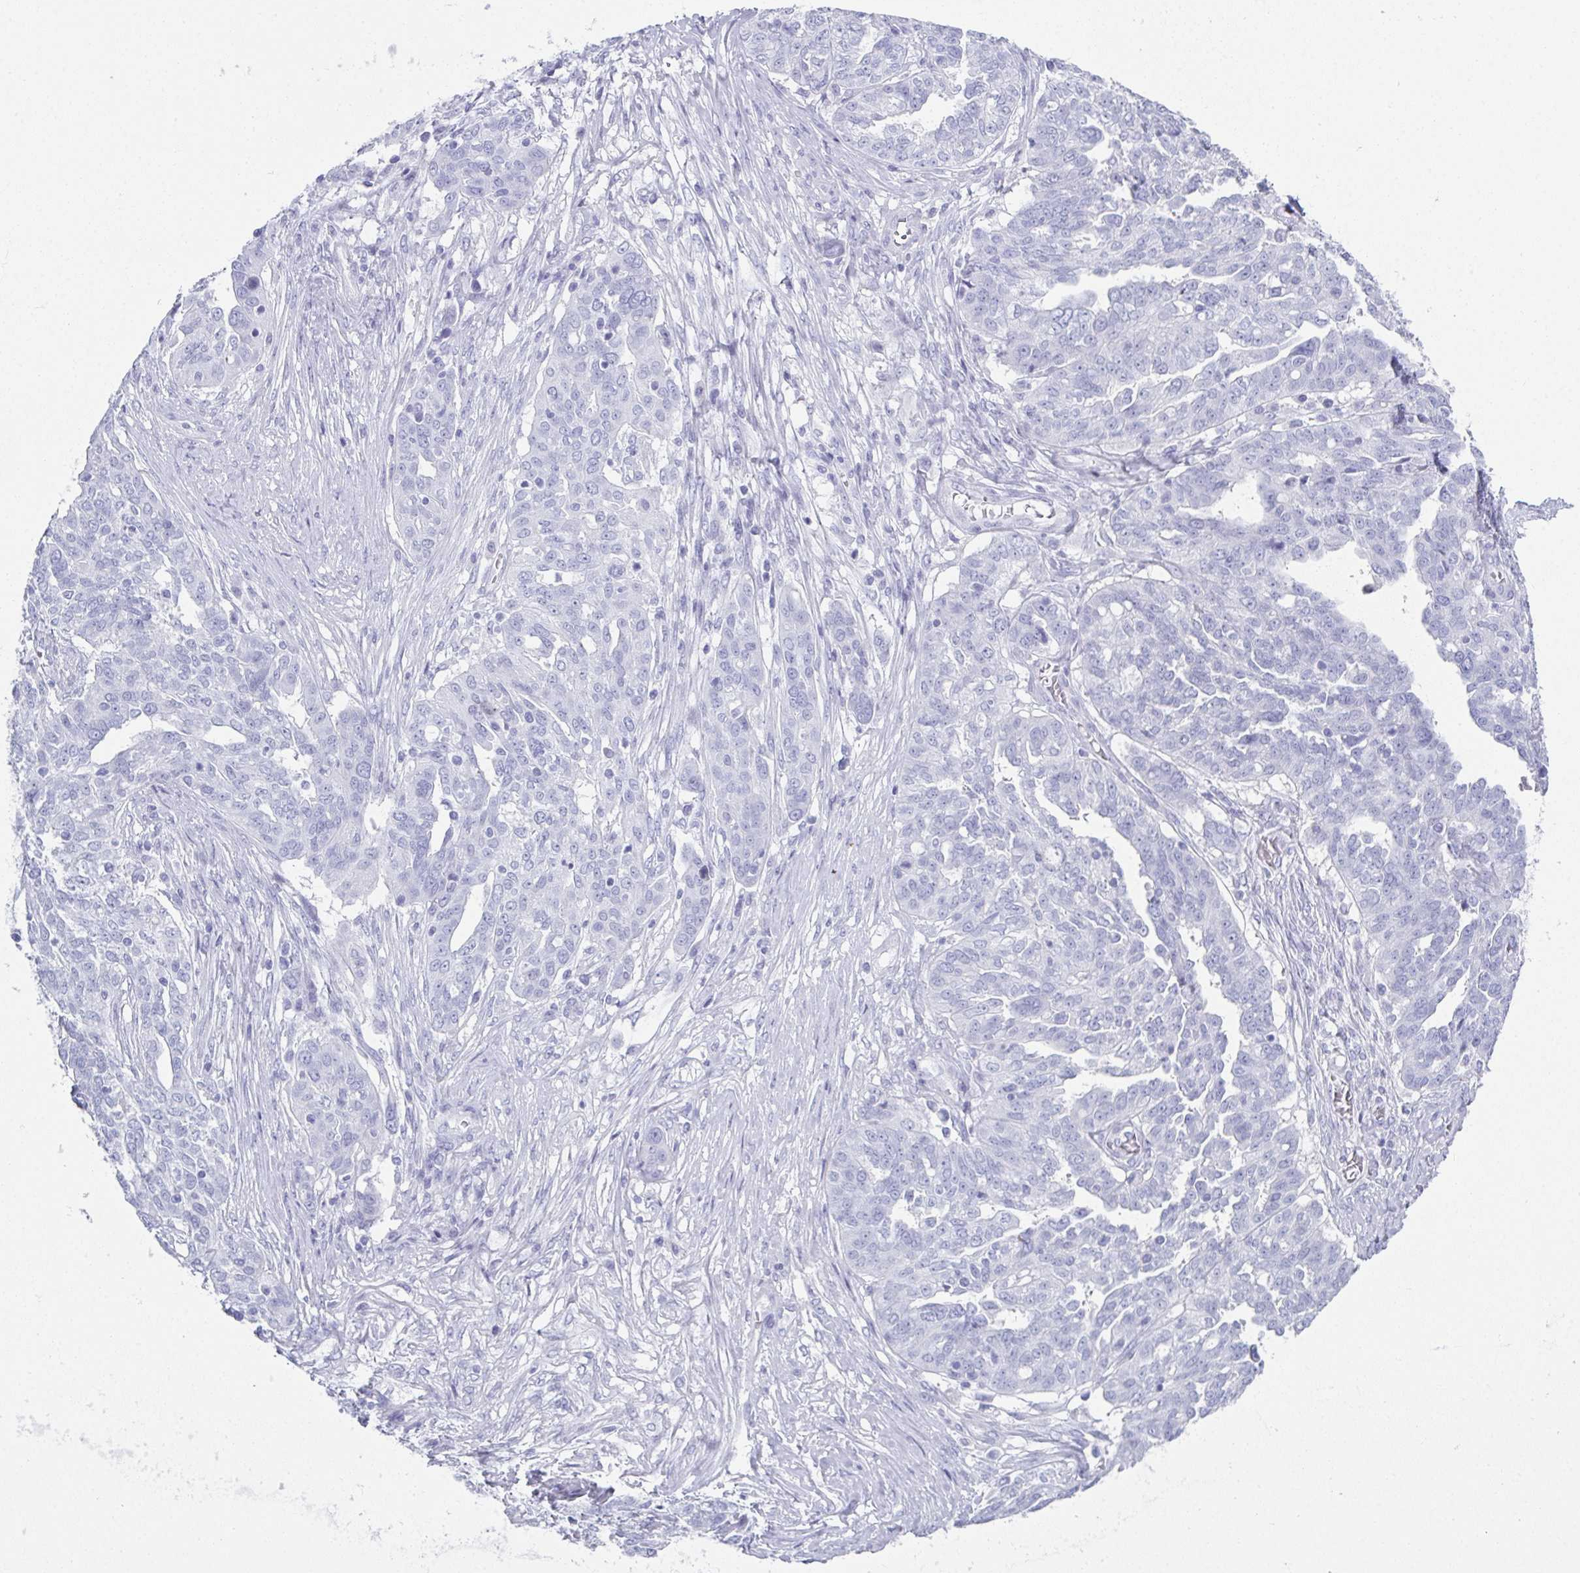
{"staining": {"intensity": "negative", "quantity": "none", "location": "none"}, "tissue": "ovarian cancer", "cell_type": "Tumor cells", "image_type": "cancer", "snomed": [{"axis": "morphology", "description": "Cystadenocarcinoma, serous, NOS"}, {"axis": "topography", "description": "Ovary"}], "caption": "An image of human serous cystadenocarcinoma (ovarian) is negative for staining in tumor cells.", "gene": "SYCP1", "patient": {"sex": "female", "age": 67}}